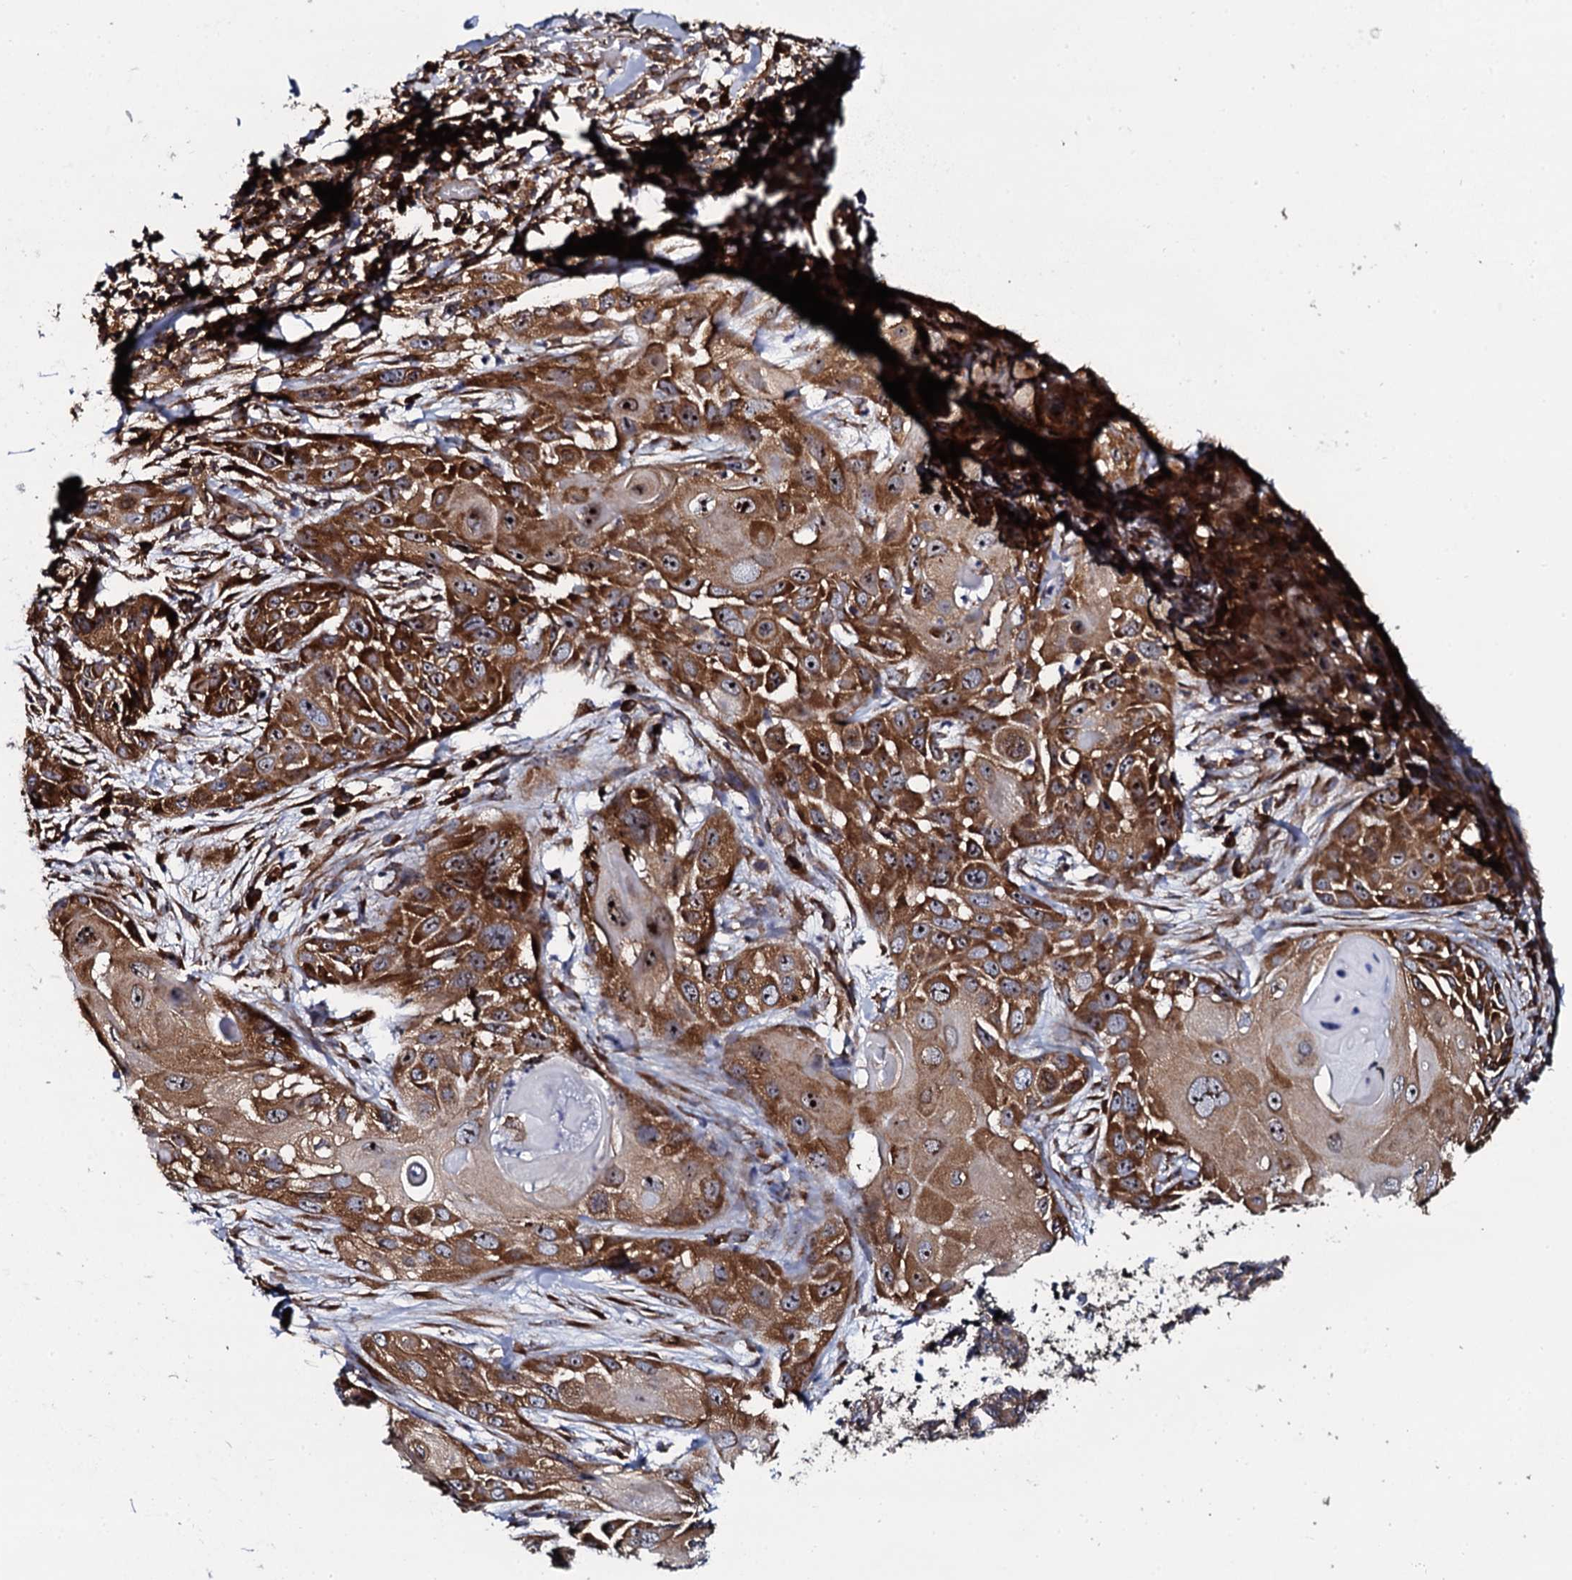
{"staining": {"intensity": "strong", "quantity": ">75%", "location": "cytoplasmic/membranous,nuclear"}, "tissue": "skin cancer", "cell_type": "Tumor cells", "image_type": "cancer", "snomed": [{"axis": "morphology", "description": "Squamous cell carcinoma, NOS"}, {"axis": "topography", "description": "Skin"}], "caption": "An image of skin cancer (squamous cell carcinoma) stained for a protein demonstrates strong cytoplasmic/membranous and nuclear brown staining in tumor cells.", "gene": "SPTY2D1", "patient": {"sex": "female", "age": 44}}